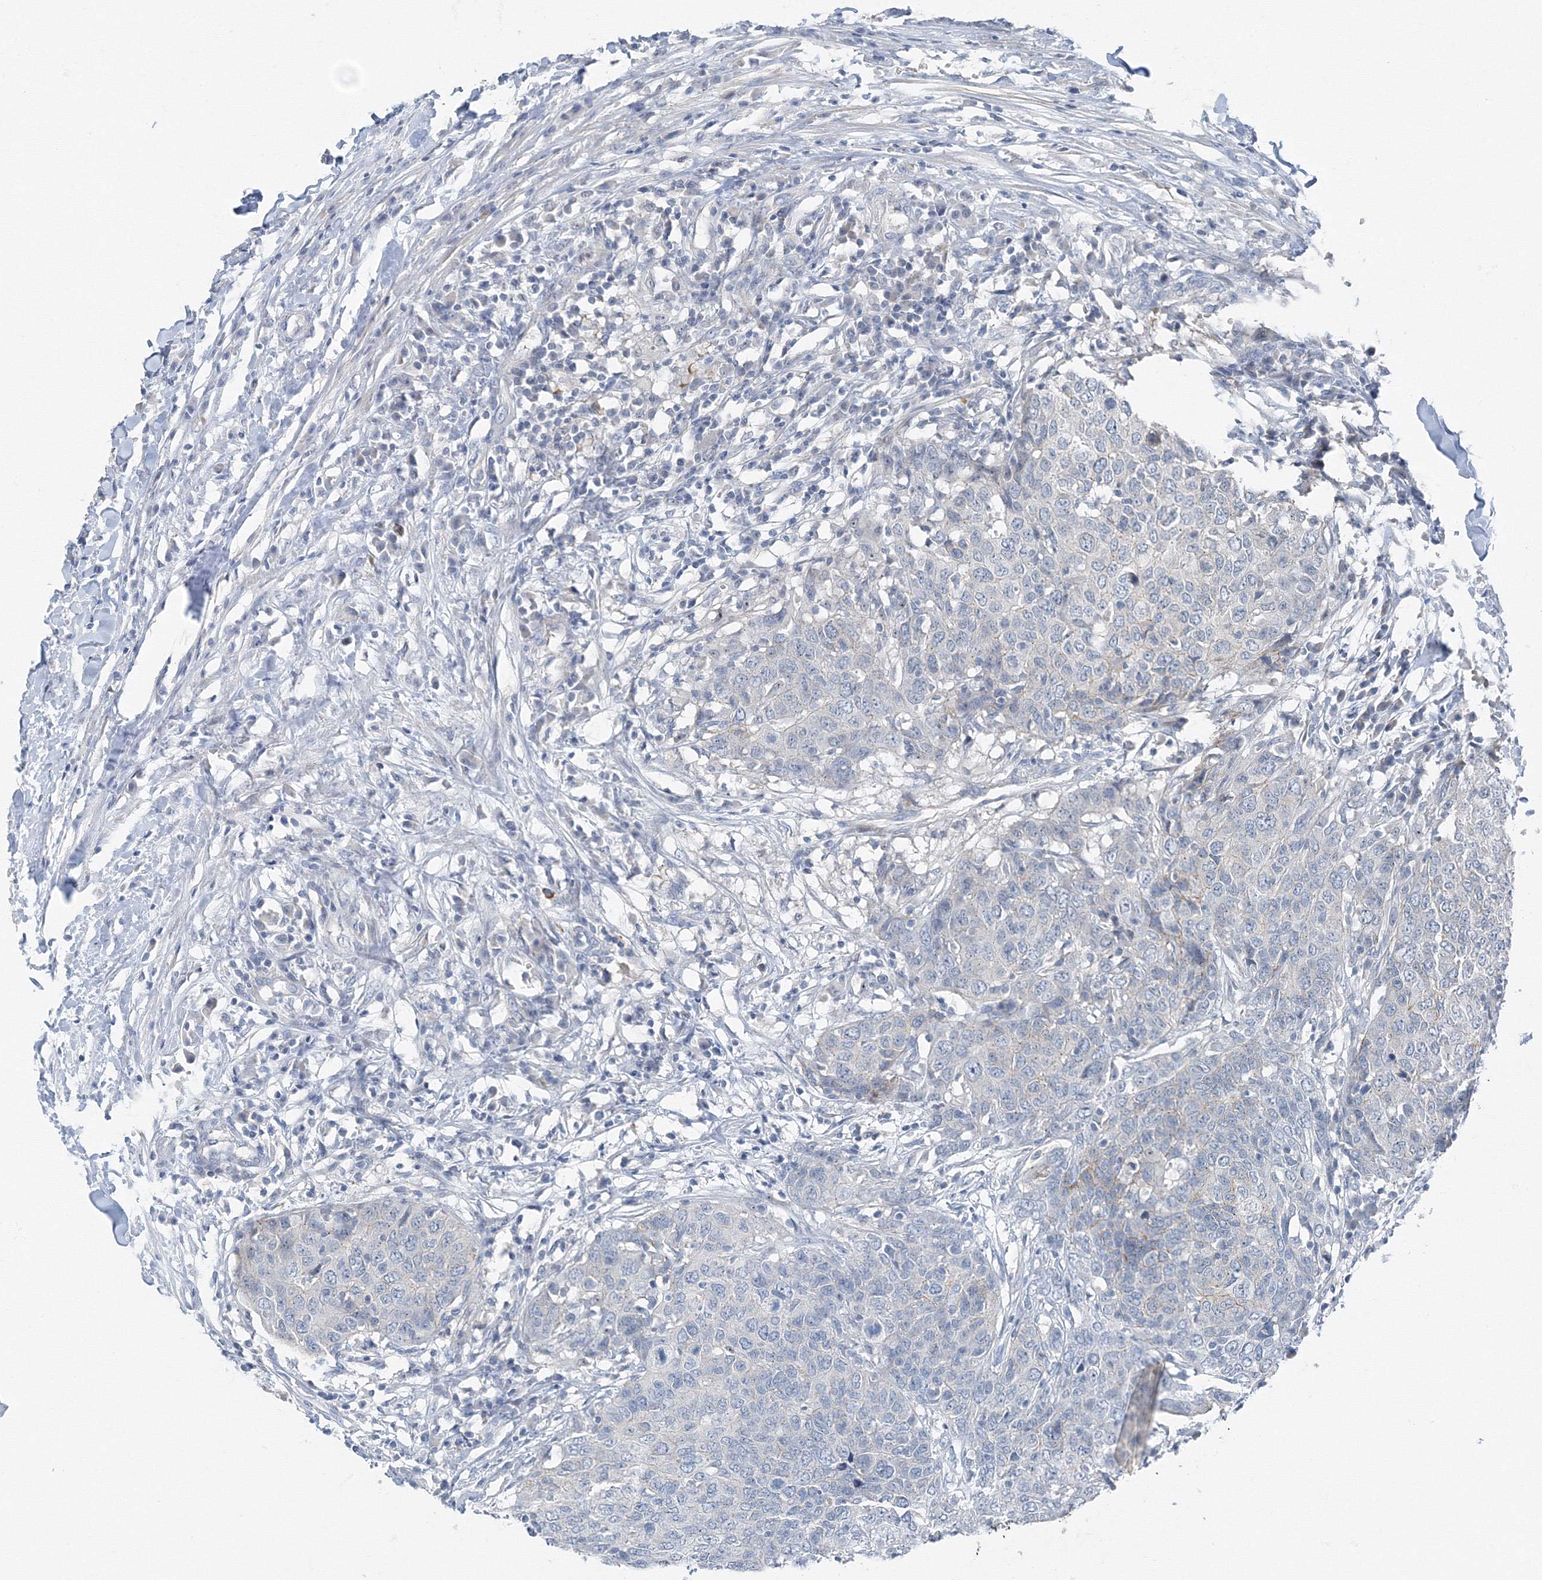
{"staining": {"intensity": "negative", "quantity": "none", "location": "none"}, "tissue": "head and neck cancer", "cell_type": "Tumor cells", "image_type": "cancer", "snomed": [{"axis": "morphology", "description": "Squamous cell carcinoma, NOS"}, {"axis": "topography", "description": "Head-Neck"}], "caption": "An image of head and neck cancer (squamous cell carcinoma) stained for a protein exhibits no brown staining in tumor cells. (DAB (3,3'-diaminobenzidine) immunohistochemistry, high magnification).", "gene": "AASDH", "patient": {"sex": "male", "age": 66}}